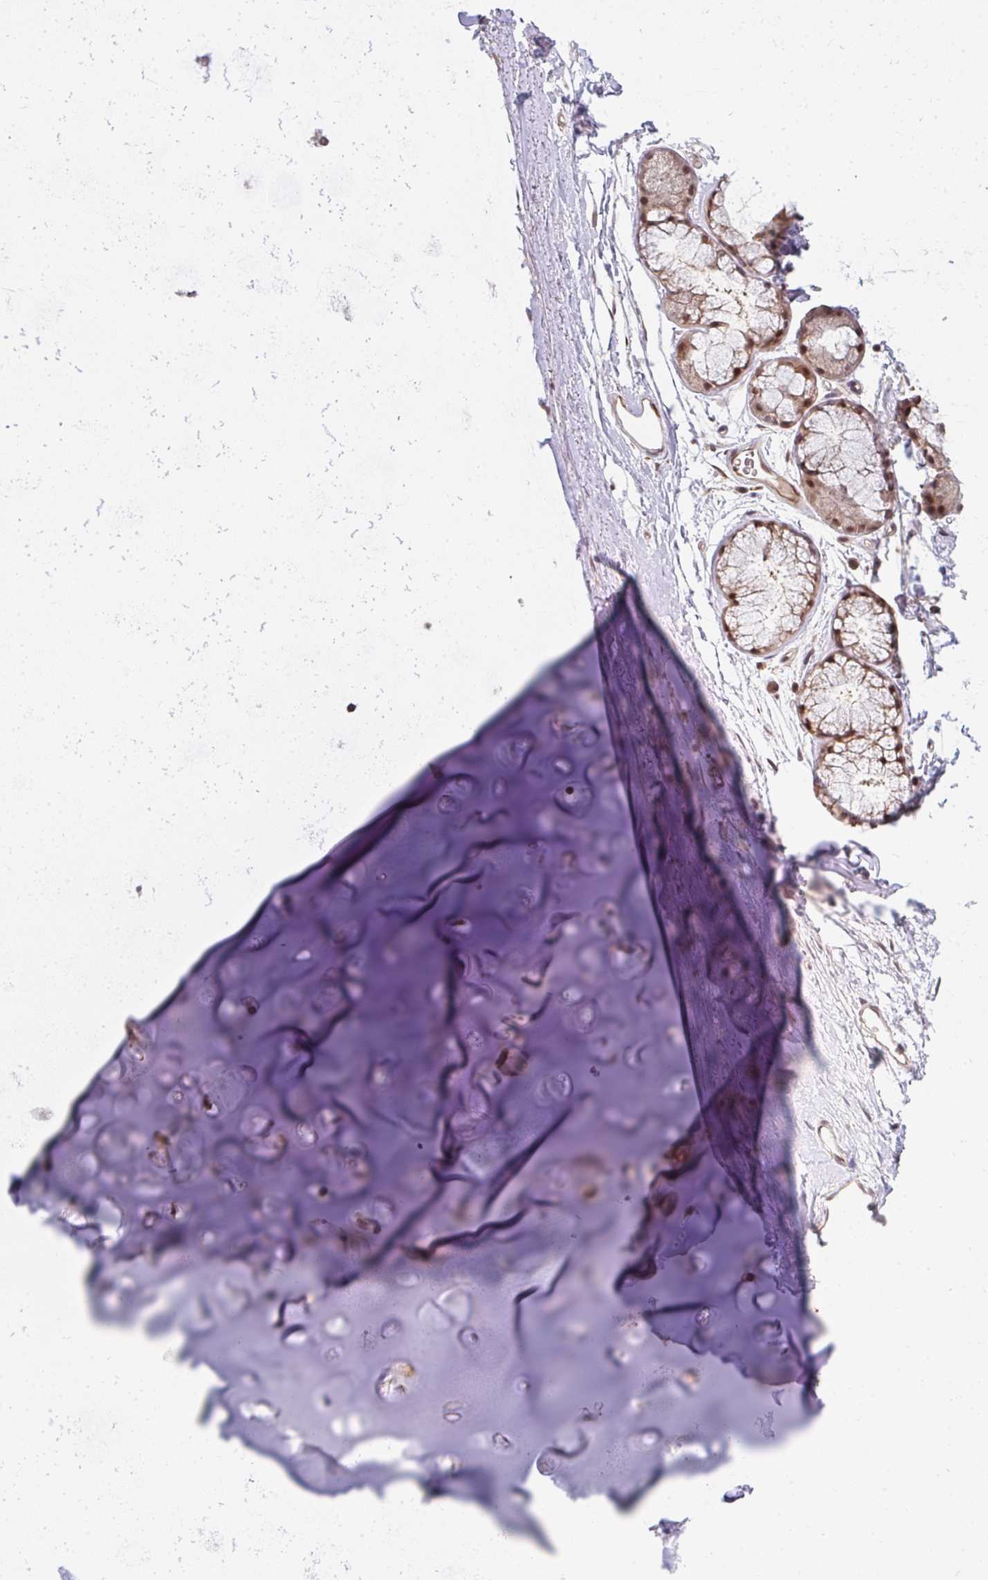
{"staining": {"intensity": "weak", "quantity": "25%-75%", "location": "cytoplasmic/membranous"}, "tissue": "adipose tissue", "cell_type": "Adipocytes", "image_type": "normal", "snomed": [{"axis": "morphology", "description": "Normal tissue, NOS"}, {"axis": "topography", "description": "Lymph node"}, {"axis": "topography", "description": "Cartilage tissue"}, {"axis": "topography", "description": "Bronchus"}], "caption": "This histopathology image demonstrates immunohistochemistry staining of unremarkable adipose tissue, with low weak cytoplasmic/membranous expression in approximately 25%-75% of adipocytes.", "gene": "GTF3C6", "patient": {"sex": "female", "age": 70}}